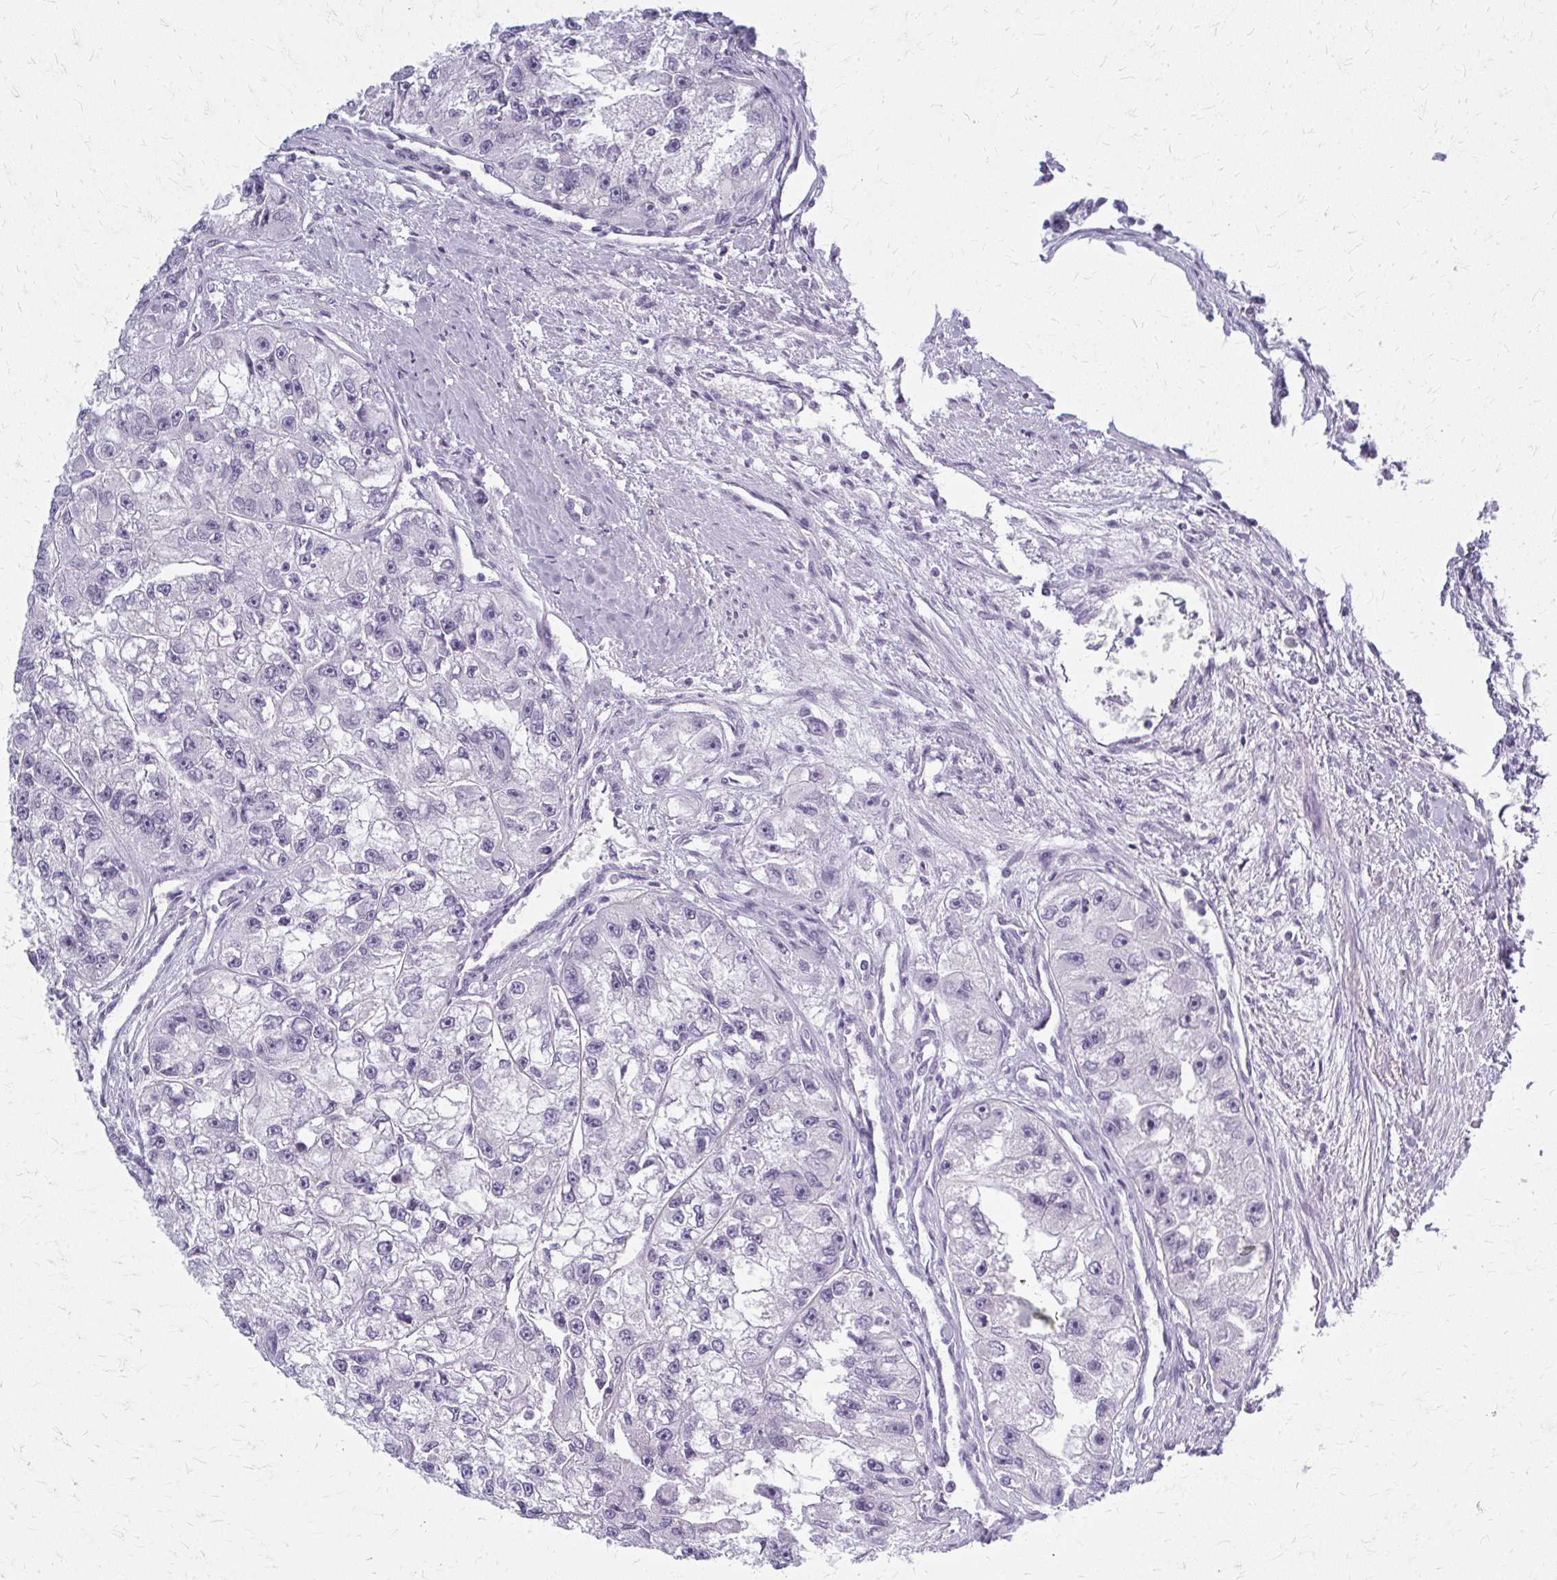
{"staining": {"intensity": "negative", "quantity": "none", "location": "none"}, "tissue": "renal cancer", "cell_type": "Tumor cells", "image_type": "cancer", "snomed": [{"axis": "morphology", "description": "Adenocarcinoma, NOS"}, {"axis": "topography", "description": "Kidney"}], "caption": "A photomicrograph of renal cancer stained for a protein exhibits no brown staining in tumor cells.", "gene": "CASQ2", "patient": {"sex": "male", "age": 63}}